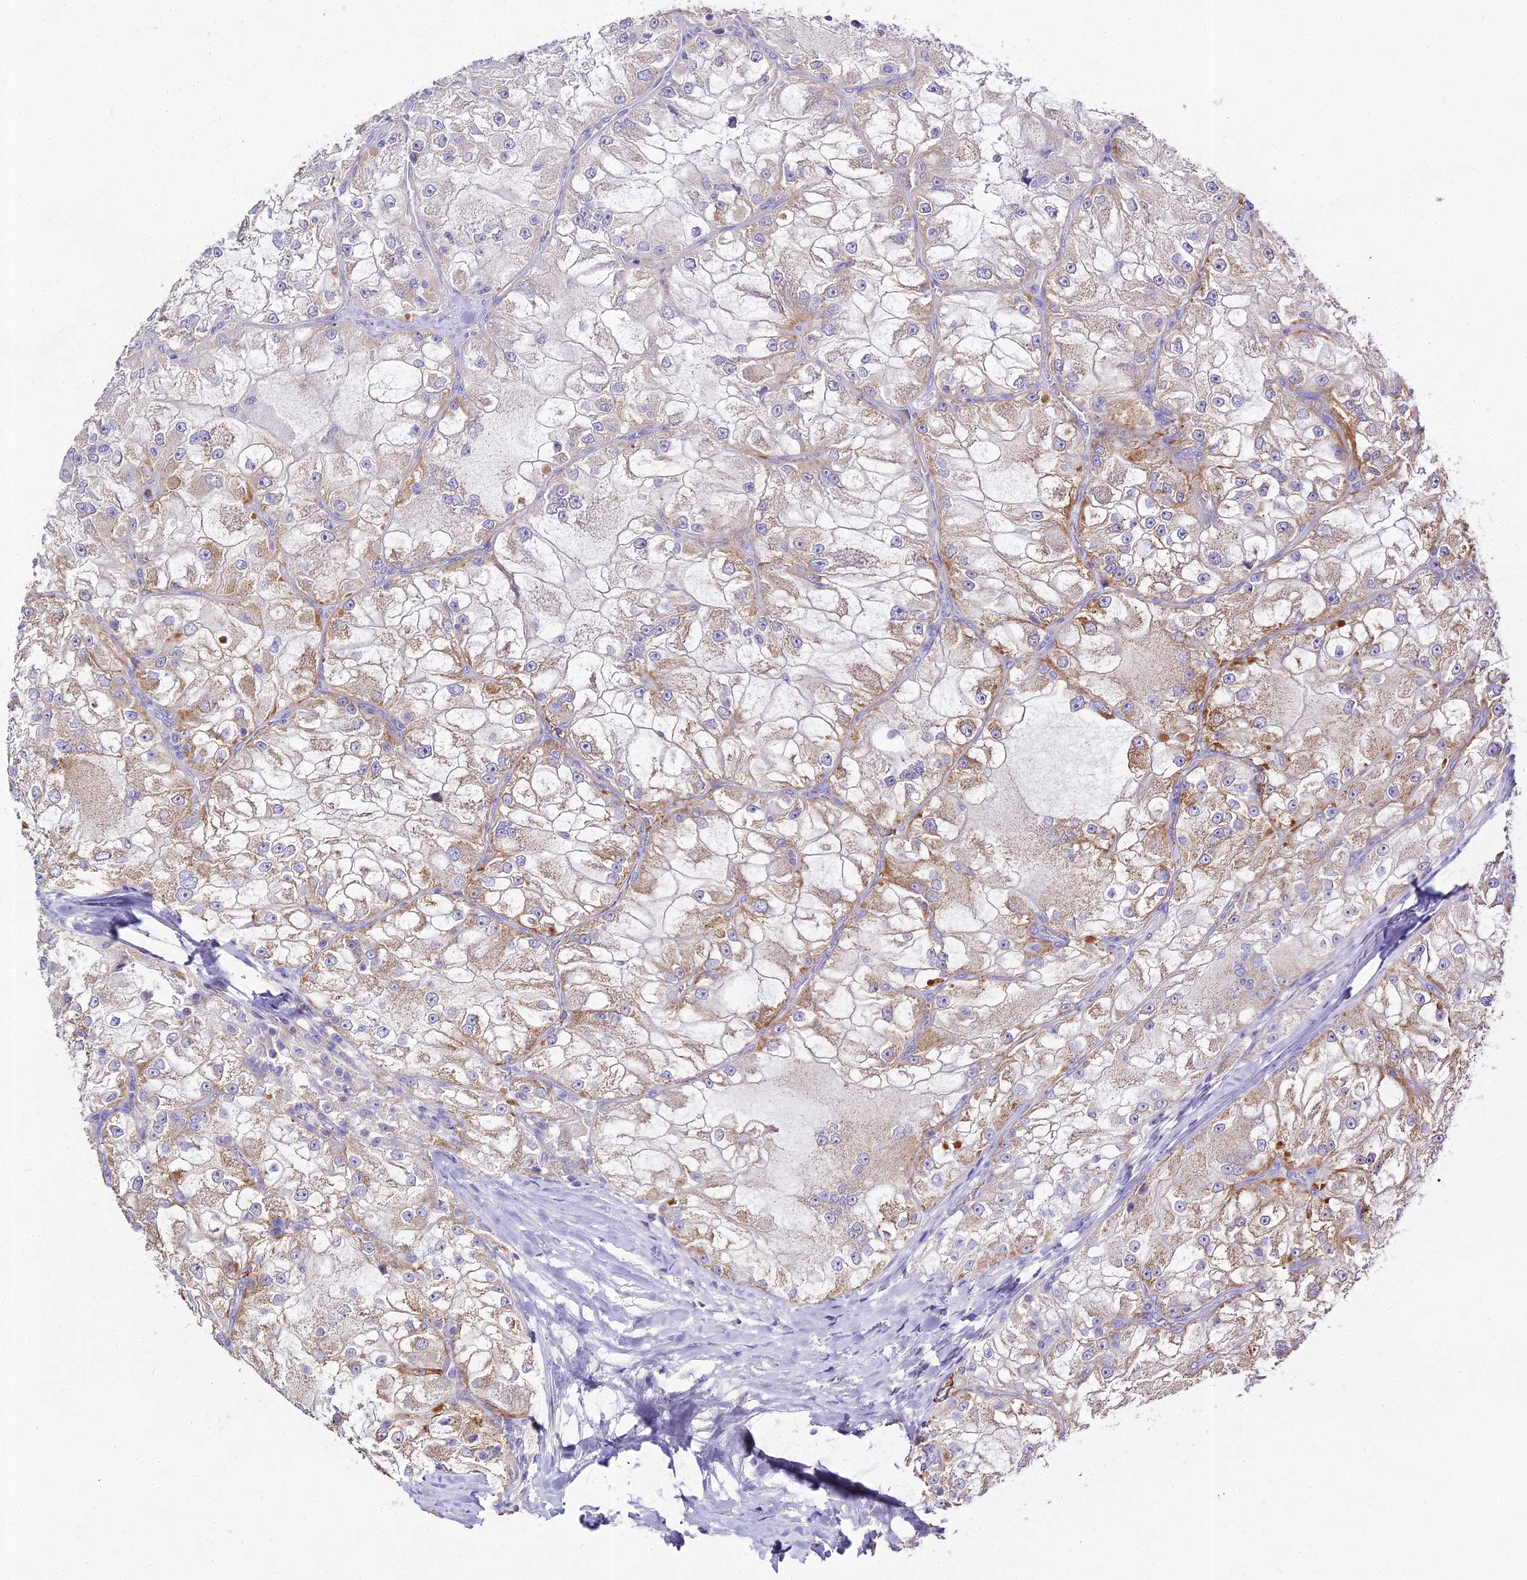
{"staining": {"intensity": "moderate", "quantity": "<25%", "location": "cytoplasmic/membranous"}, "tissue": "renal cancer", "cell_type": "Tumor cells", "image_type": "cancer", "snomed": [{"axis": "morphology", "description": "Adenocarcinoma, NOS"}, {"axis": "topography", "description": "Kidney"}], "caption": "Immunohistochemical staining of human renal cancer (adenocarcinoma) displays low levels of moderate cytoplasmic/membranous protein expression in about <25% of tumor cells. (DAB IHC, brown staining for protein, blue staining for nuclei).", "gene": "GLYAT", "patient": {"sex": "female", "age": 72}}